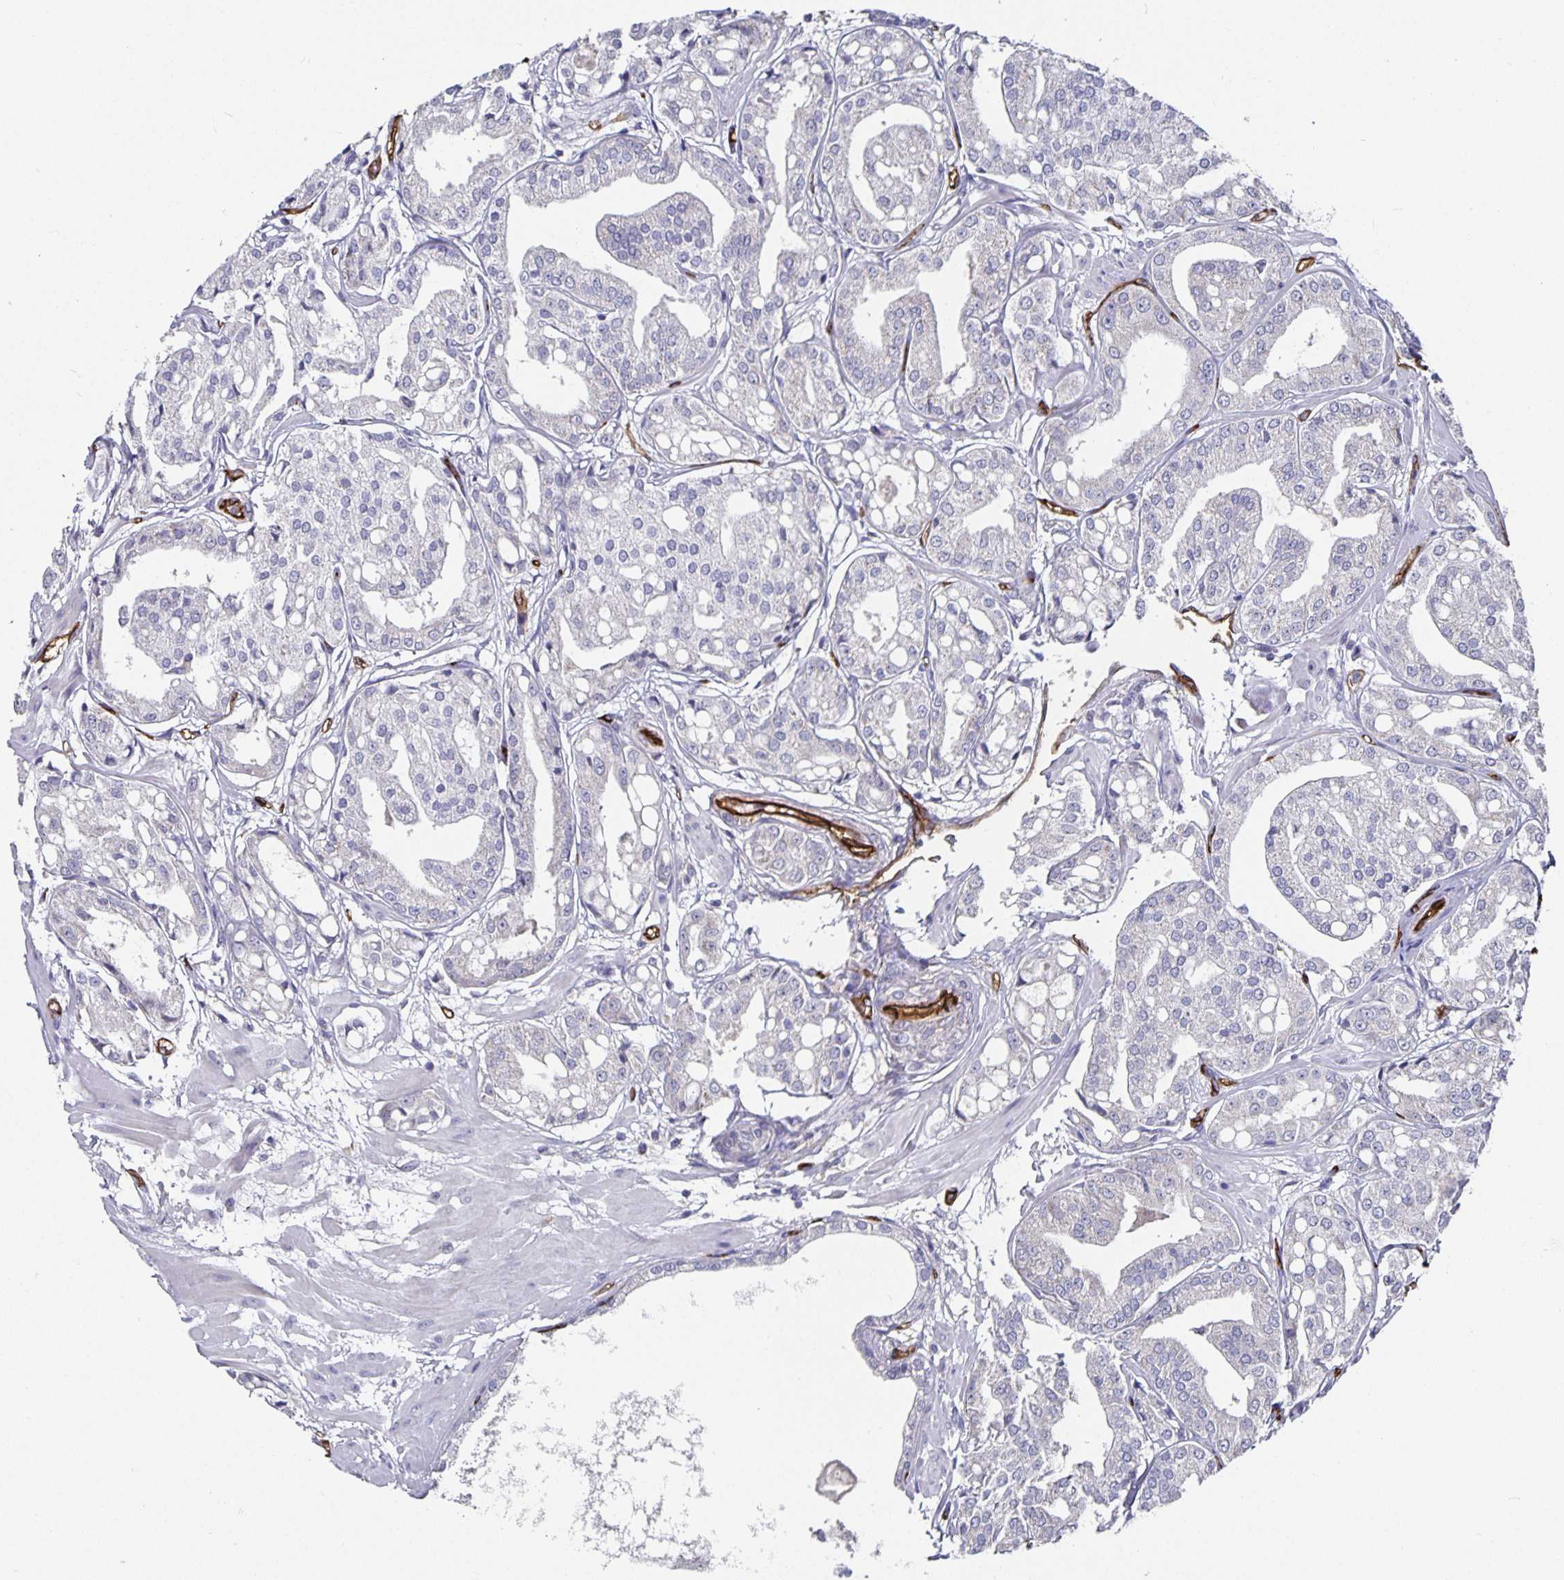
{"staining": {"intensity": "negative", "quantity": "none", "location": "none"}, "tissue": "renal cancer", "cell_type": "Tumor cells", "image_type": "cancer", "snomed": [{"axis": "morphology", "description": "Adenocarcinoma, NOS"}, {"axis": "topography", "description": "Urinary bladder"}], "caption": "A photomicrograph of renal adenocarcinoma stained for a protein demonstrates no brown staining in tumor cells. The staining is performed using DAB brown chromogen with nuclei counter-stained in using hematoxylin.", "gene": "PODXL", "patient": {"sex": "male", "age": 61}}